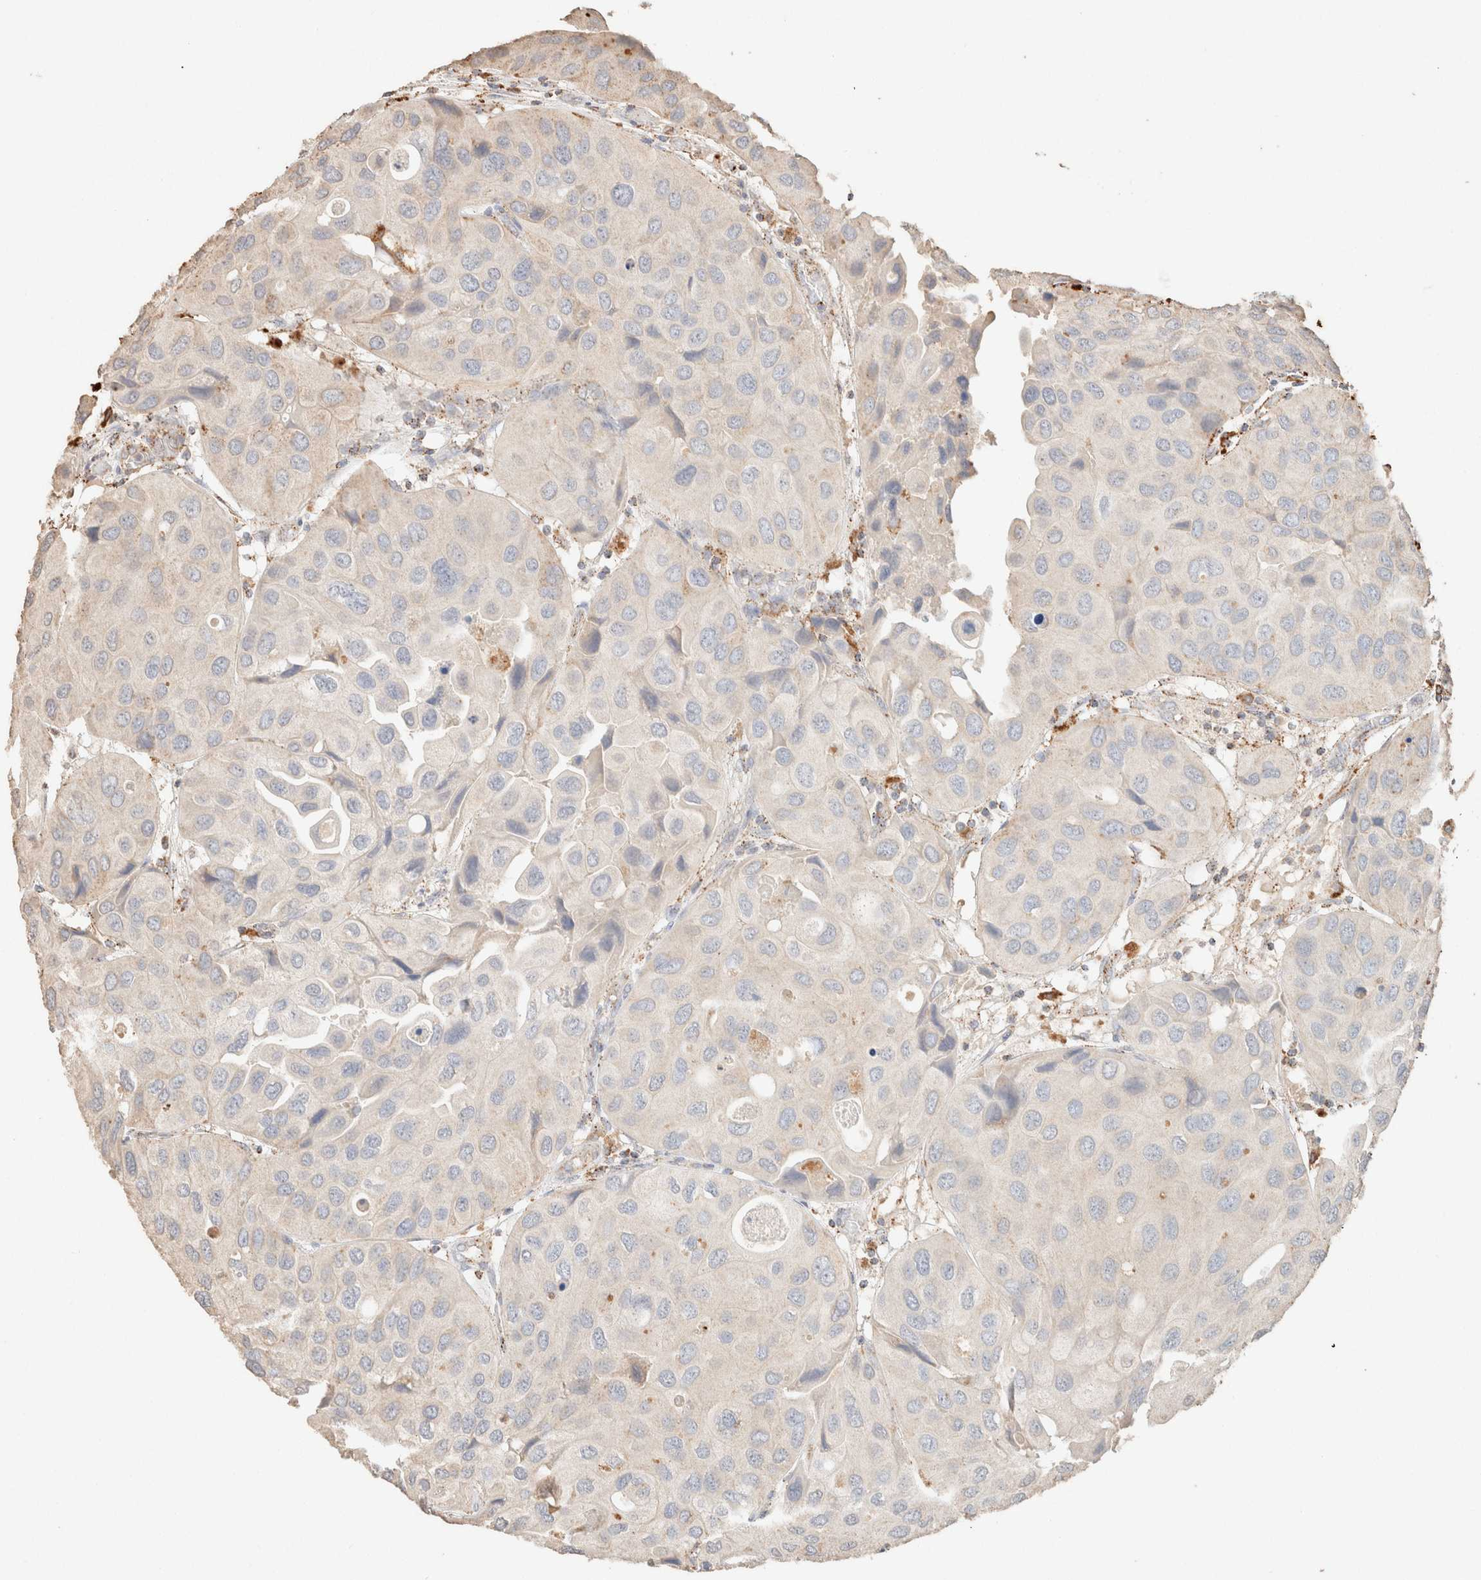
{"staining": {"intensity": "weak", "quantity": "<25%", "location": "cytoplasmic/membranous"}, "tissue": "urothelial cancer", "cell_type": "Tumor cells", "image_type": "cancer", "snomed": [{"axis": "morphology", "description": "Urothelial carcinoma, High grade"}, {"axis": "topography", "description": "Urinary bladder"}], "caption": "Micrograph shows no significant protein staining in tumor cells of urothelial cancer. The staining is performed using DAB brown chromogen with nuclei counter-stained in using hematoxylin.", "gene": "CTSC", "patient": {"sex": "female", "age": 64}}